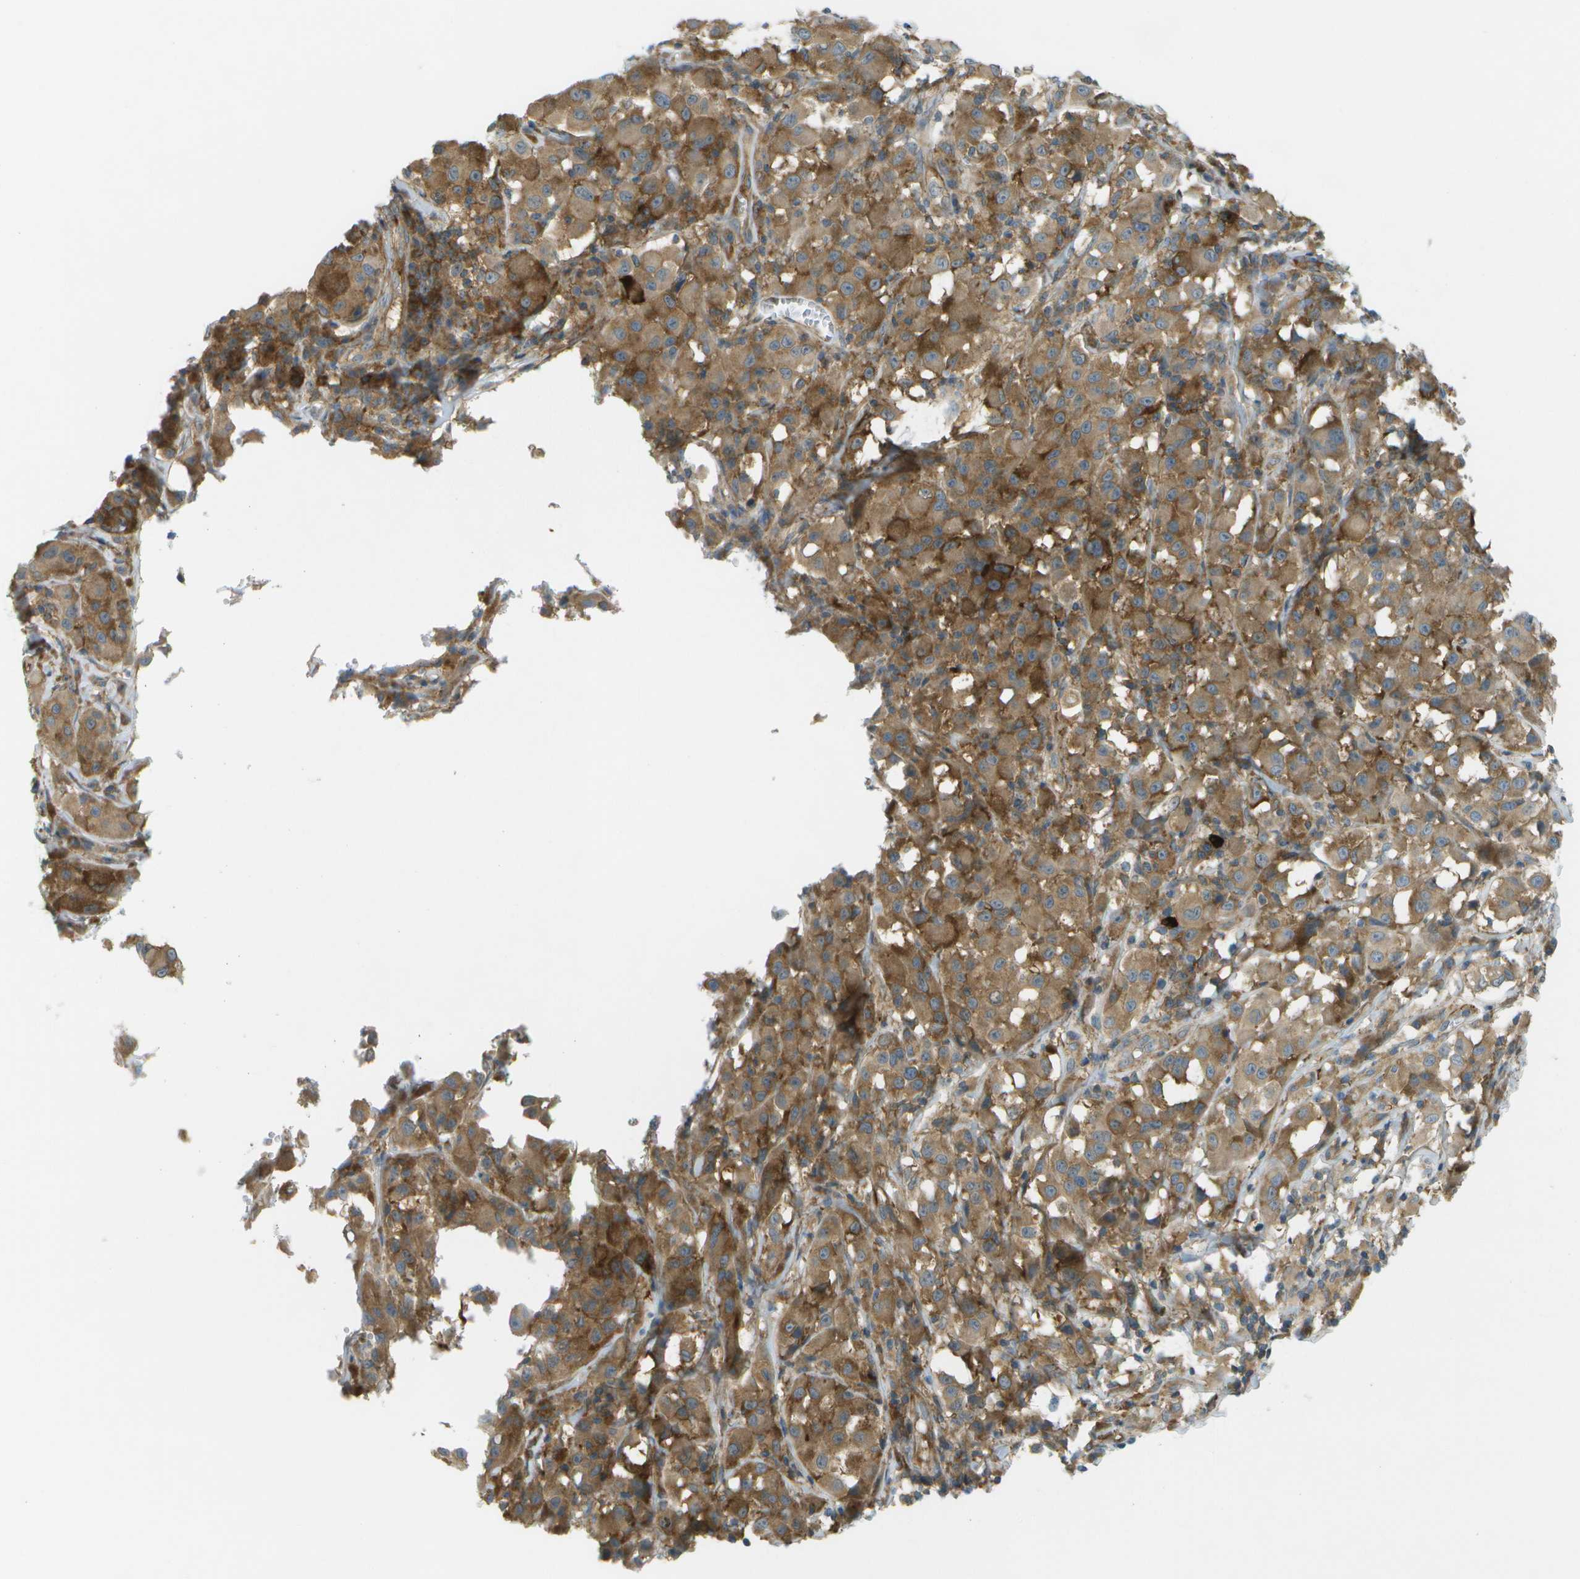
{"staining": {"intensity": "moderate", "quantity": ">75%", "location": "cytoplasmic/membranous"}, "tissue": "melanoma", "cell_type": "Tumor cells", "image_type": "cancer", "snomed": [{"axis": "morphology", "description": "Malignant melanoma, NOS"}, {"axis": "topography", "description": "Skin"}], "caption": "Immunohistochemical staining of malignant melanoma reveals medium levels of moderate cytoplasmic/membranous expression in approximately >75% of tumor cells. (DAB IHC, brown staining for protein, blue staining for nuclei).", "gene": "WNK2", "patient": {"sex": "male", "age": 84}}